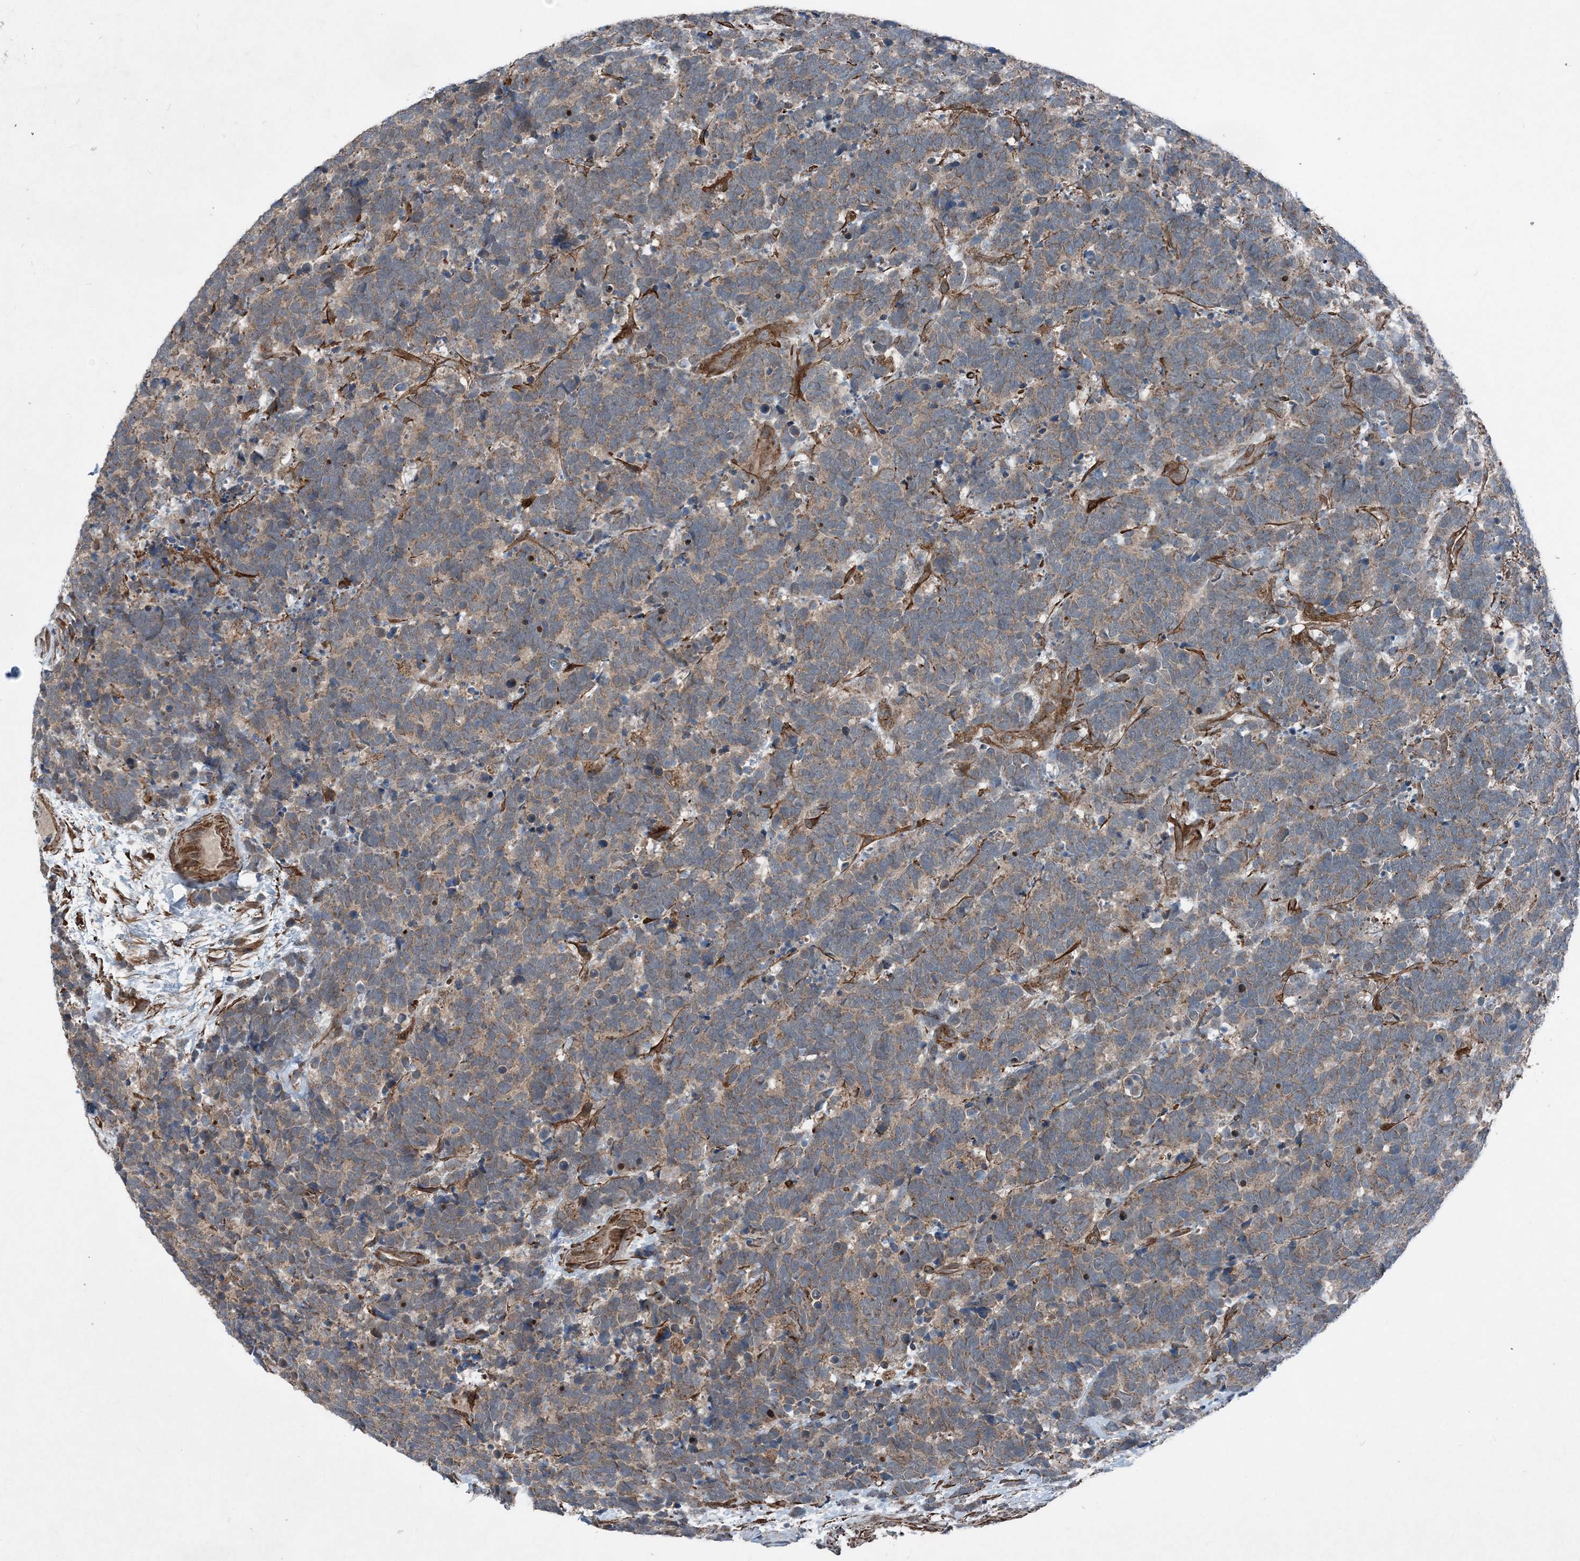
{"staining": {"intensity": "weak", "quantity": ">75%", "location": "cytoplasmic/membranous"}, "tissue": "carcinoid", "cell_type": "Tumor cells", "image_type": "cancer", "snomed": [{"axis": "morphology", "description": "Carcinoma, NOS"}, {"axis": "morphology", "description": "Carcinoid, malignant, NOS"}, {"axis": "topography", "description": "Urinary bladder"}], "caption": "Protein staining of carcinoid tissue reveals weak cytoplasmic/membranous expression in about >75% of tumor cells. (DAB (3,3'-diaminobenzidine) IHC, brown staining for protein, blue staining for nuclei).", "gene": "NDUFA2", "patient": {"sex": "male", "age": 57}}